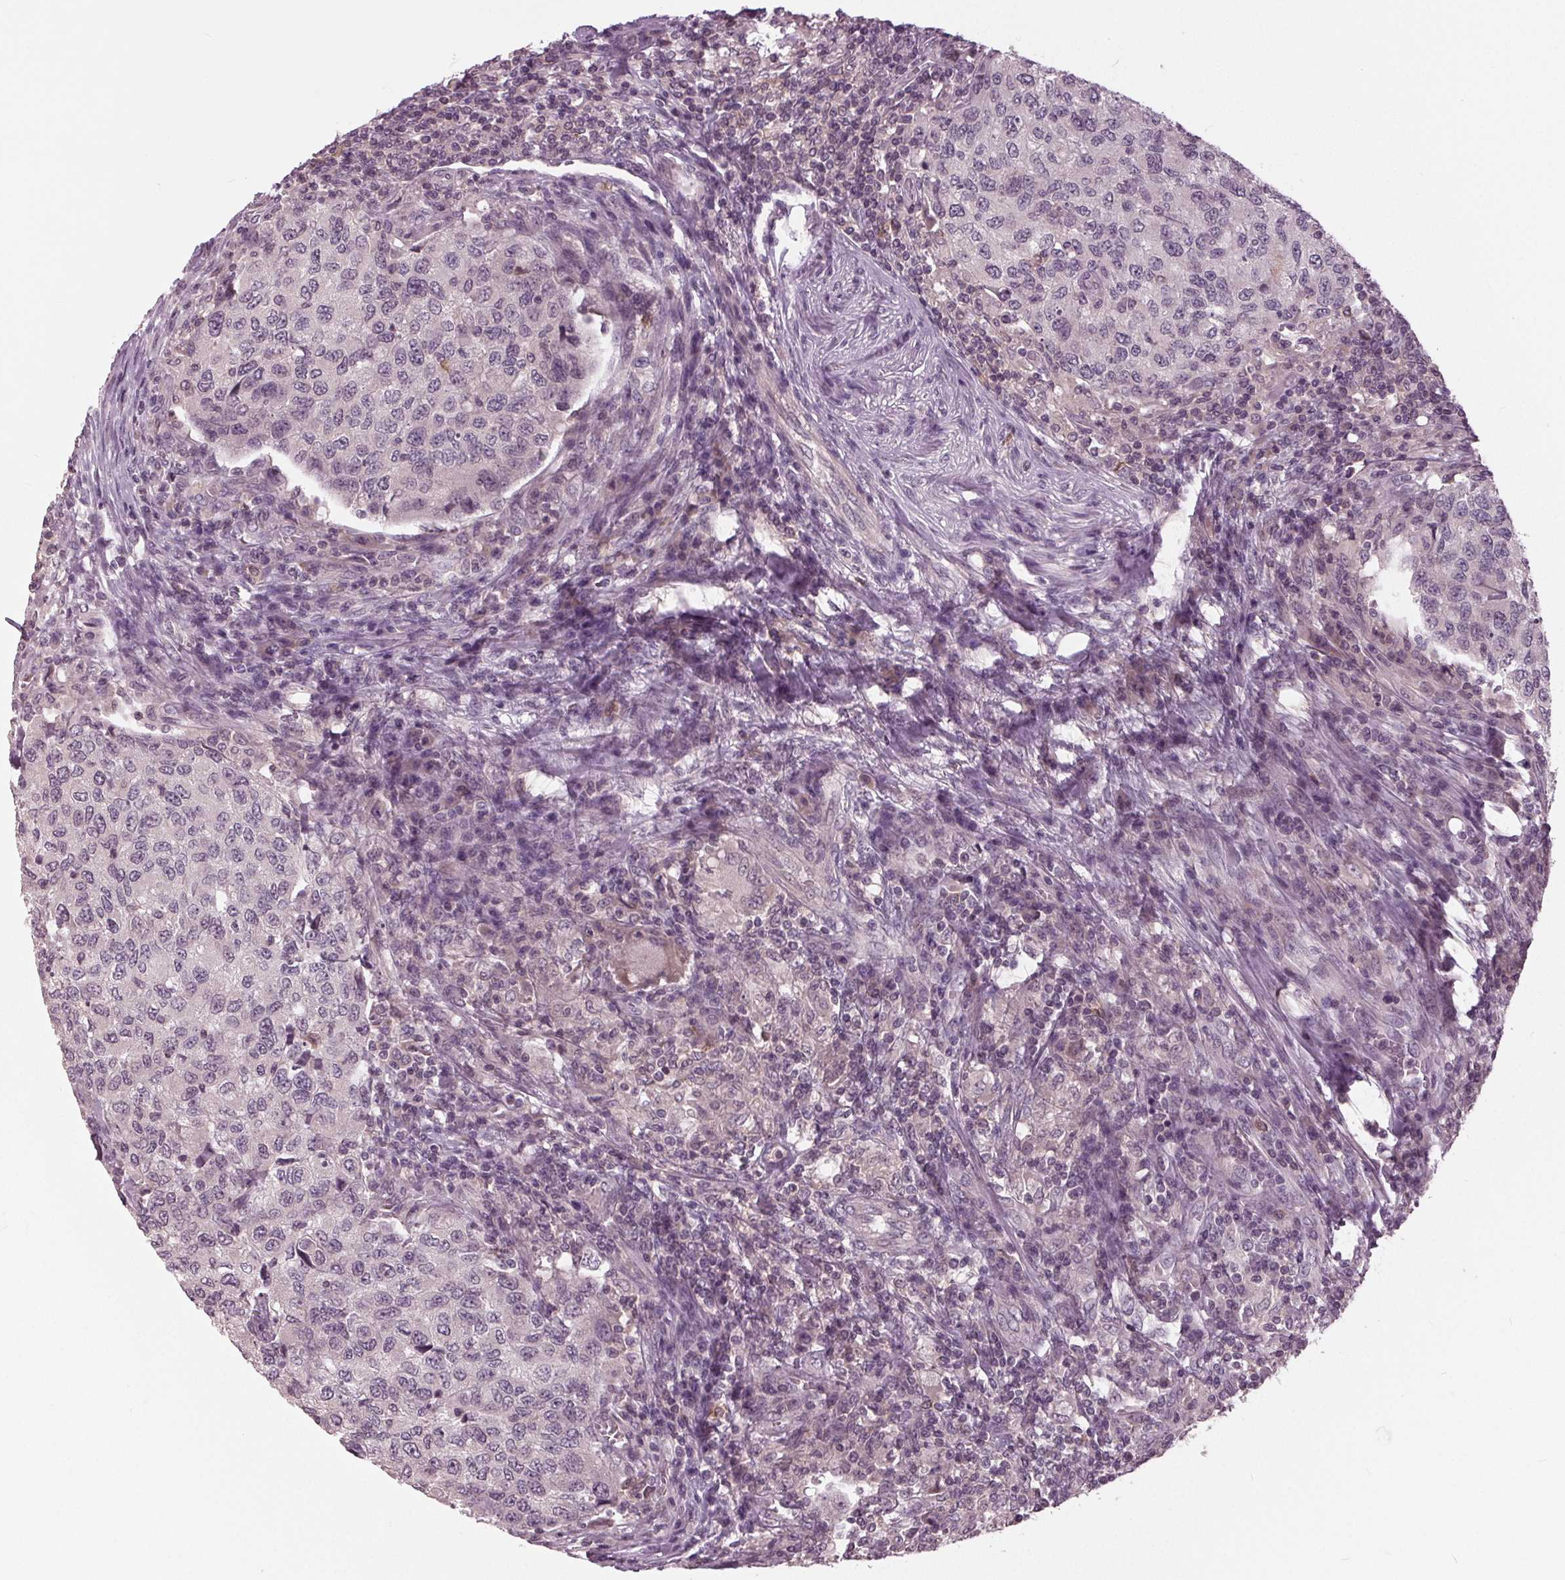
{"staining": {"intensity": "negative", "quantity": "none", "location": "none"}, "tissue": "urothelial cancer", "cell_type": "Tumor cells", "image_type": "cancer", "snomed": [{"axis": "morphology", "description": "Urothelial carcinoma, High grade"}, {"axis": "topography", "description": "Urinary bladder"}], "caption": "Image shows no significant protein positivity in tumor cells of urothelial cancer.", "gene": "SIGLEC6", "patient": {"sex": "female", "age": 78}}